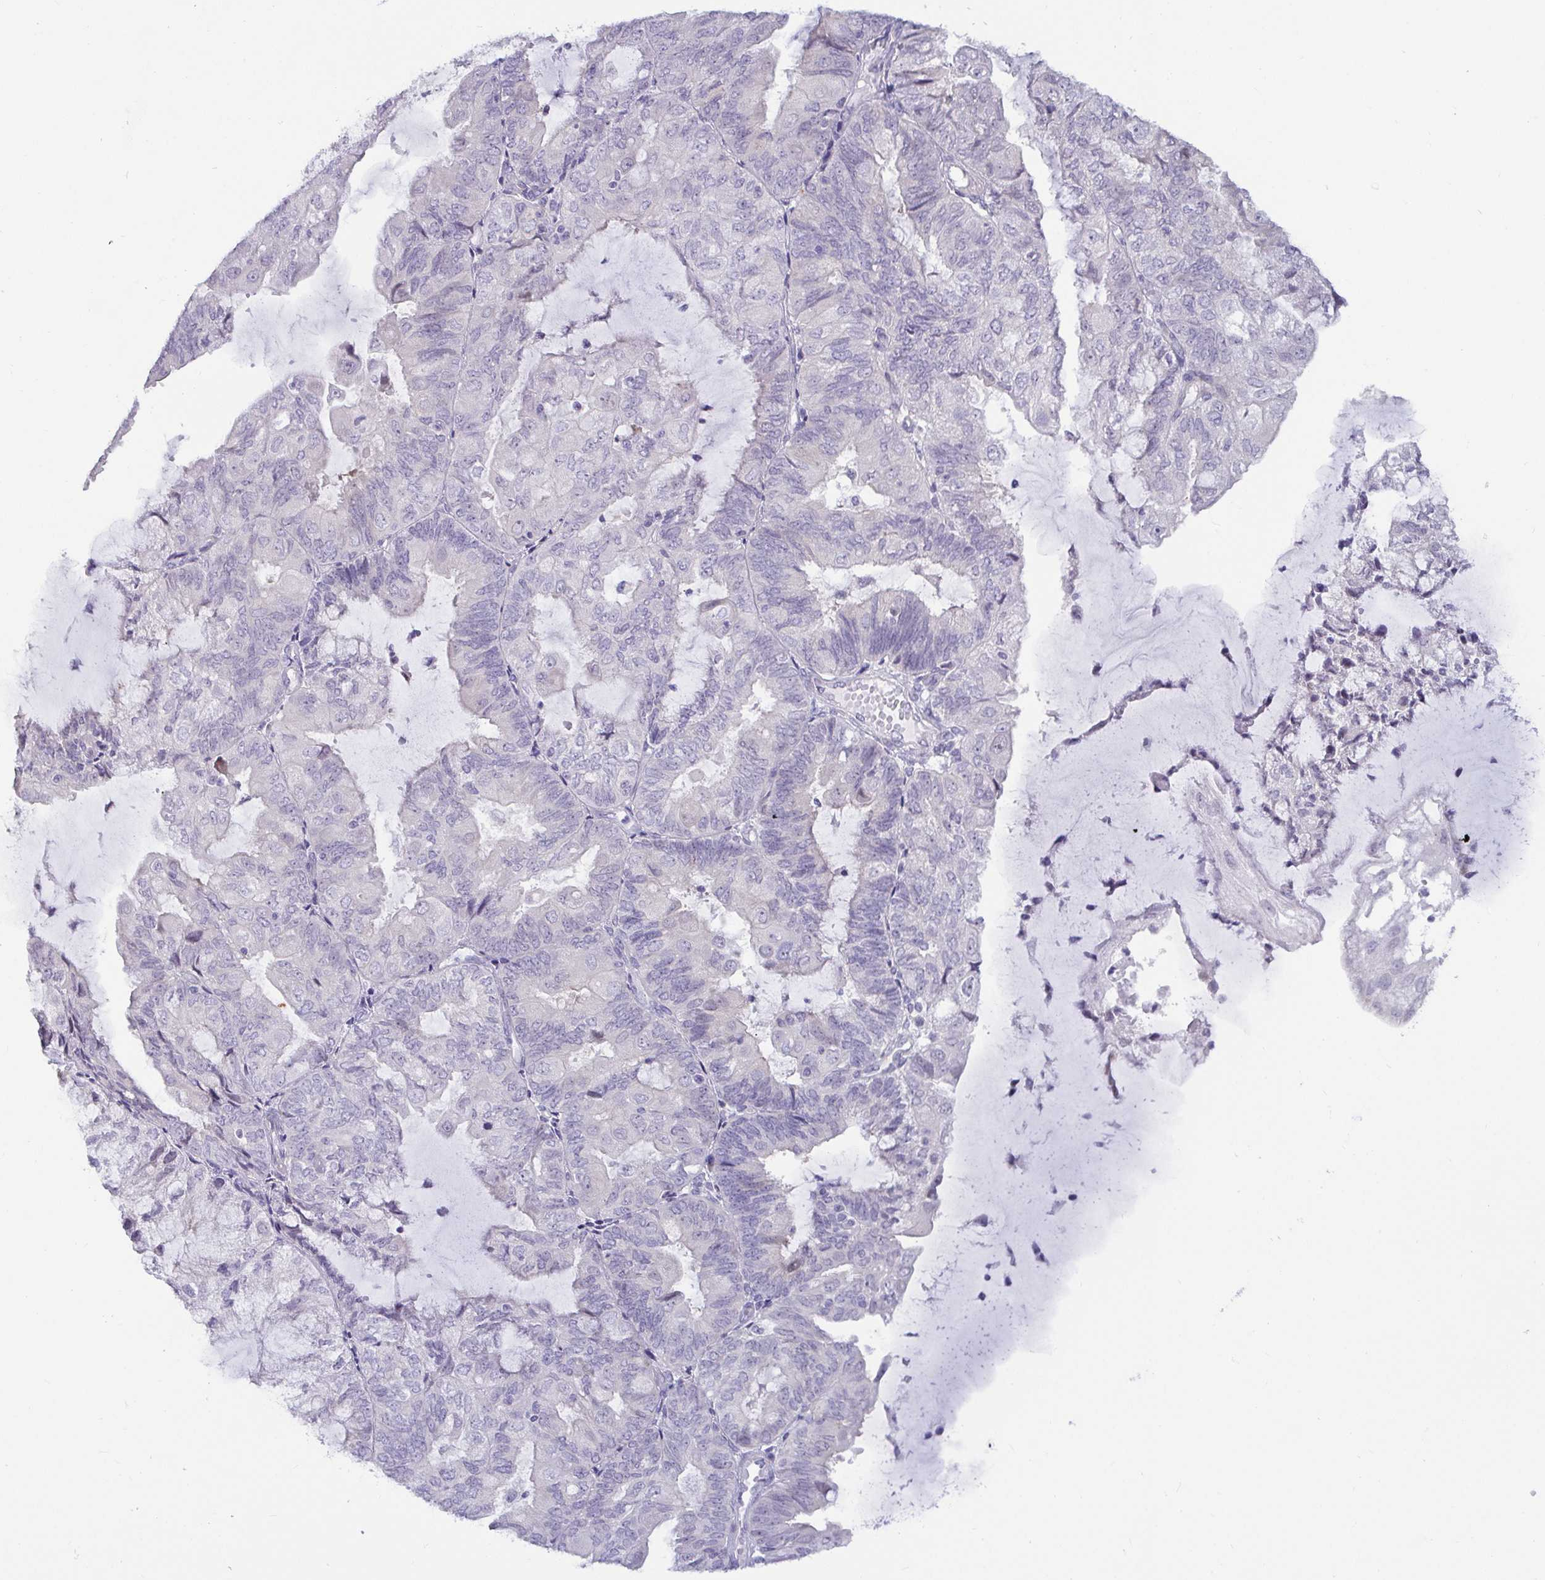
{"staining": {"intensity": "negative", "quantity": "none", "location": "none"}, "tissue": "endometrial cancer", "cell_type": "Tumor cells", "image_type": "cancer", "snomed": [{"axis": "morphology", "description": "Adenocarcinoma, NOS"}, {"axis": "topography", "description": "Endometrium"}], "caption": "Tumor cells are negative for protein expression in human adenocarcinoma (endometrial).", "gene": "GSTM1", "patient": {"sex": "female", "age": 81}}